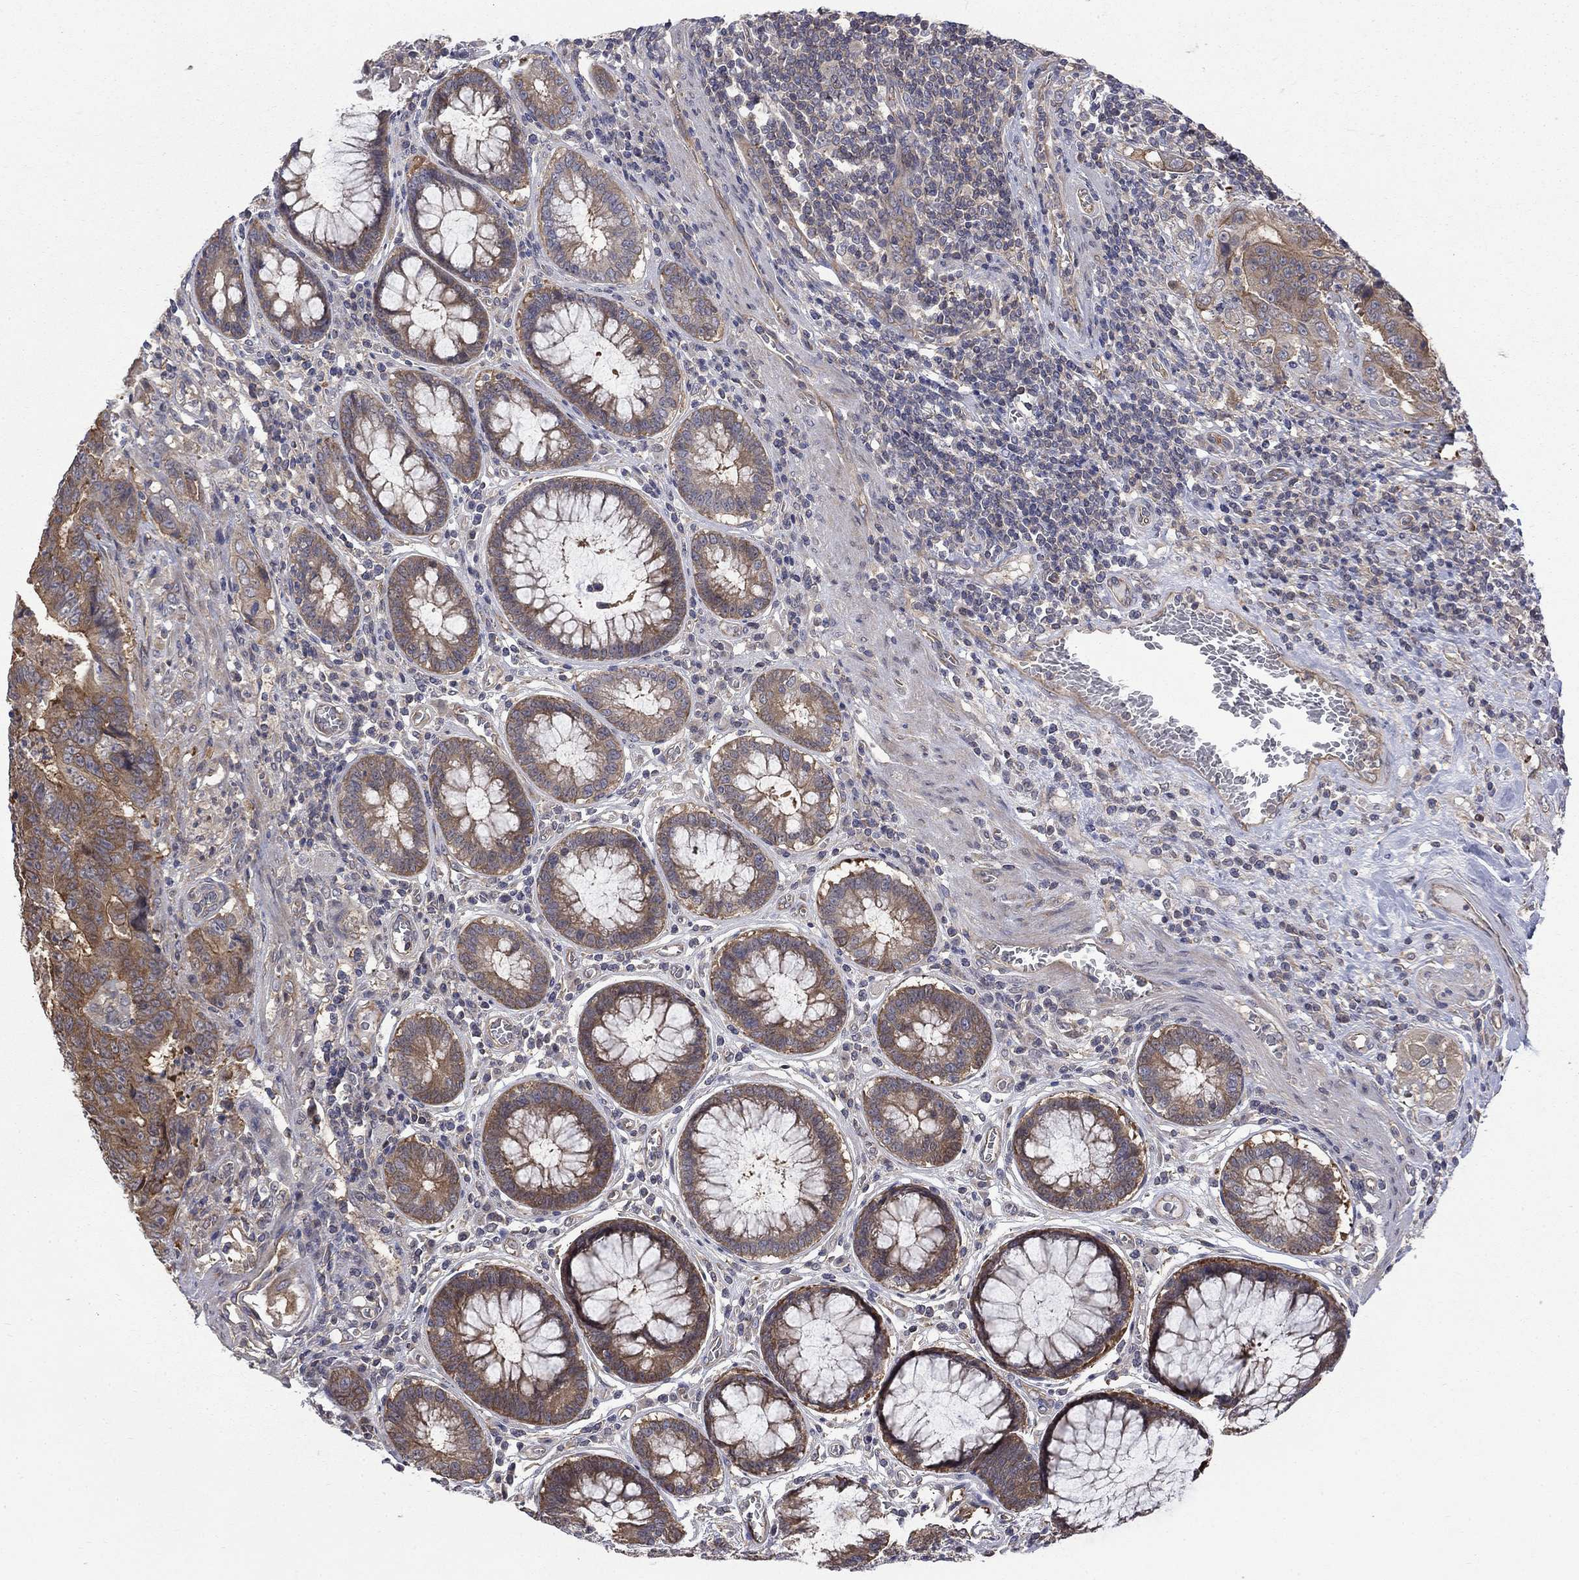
{"staining": {"intensity": "moderate", "quantity": ">75%", "location": "cytoplasmic/membranous"}, "tissue": "colorectal cancer", "cell_type": "Tumor cells", "image_type": "cancer", "snomed": [{"axis": "morphology", "description": "Adenocarcinoma, NOS"}, {"axis": "topography", "description": "Colon"}], "caption": "Immunohistochemical staining of human colorectal cancer (adenocarcinoma) reveals moderate cytoplasmic/membranous protein expression in about >75% of tumor cells.", "gene": "PDZD2", "patient": {"sex": "female", "age": 48}}